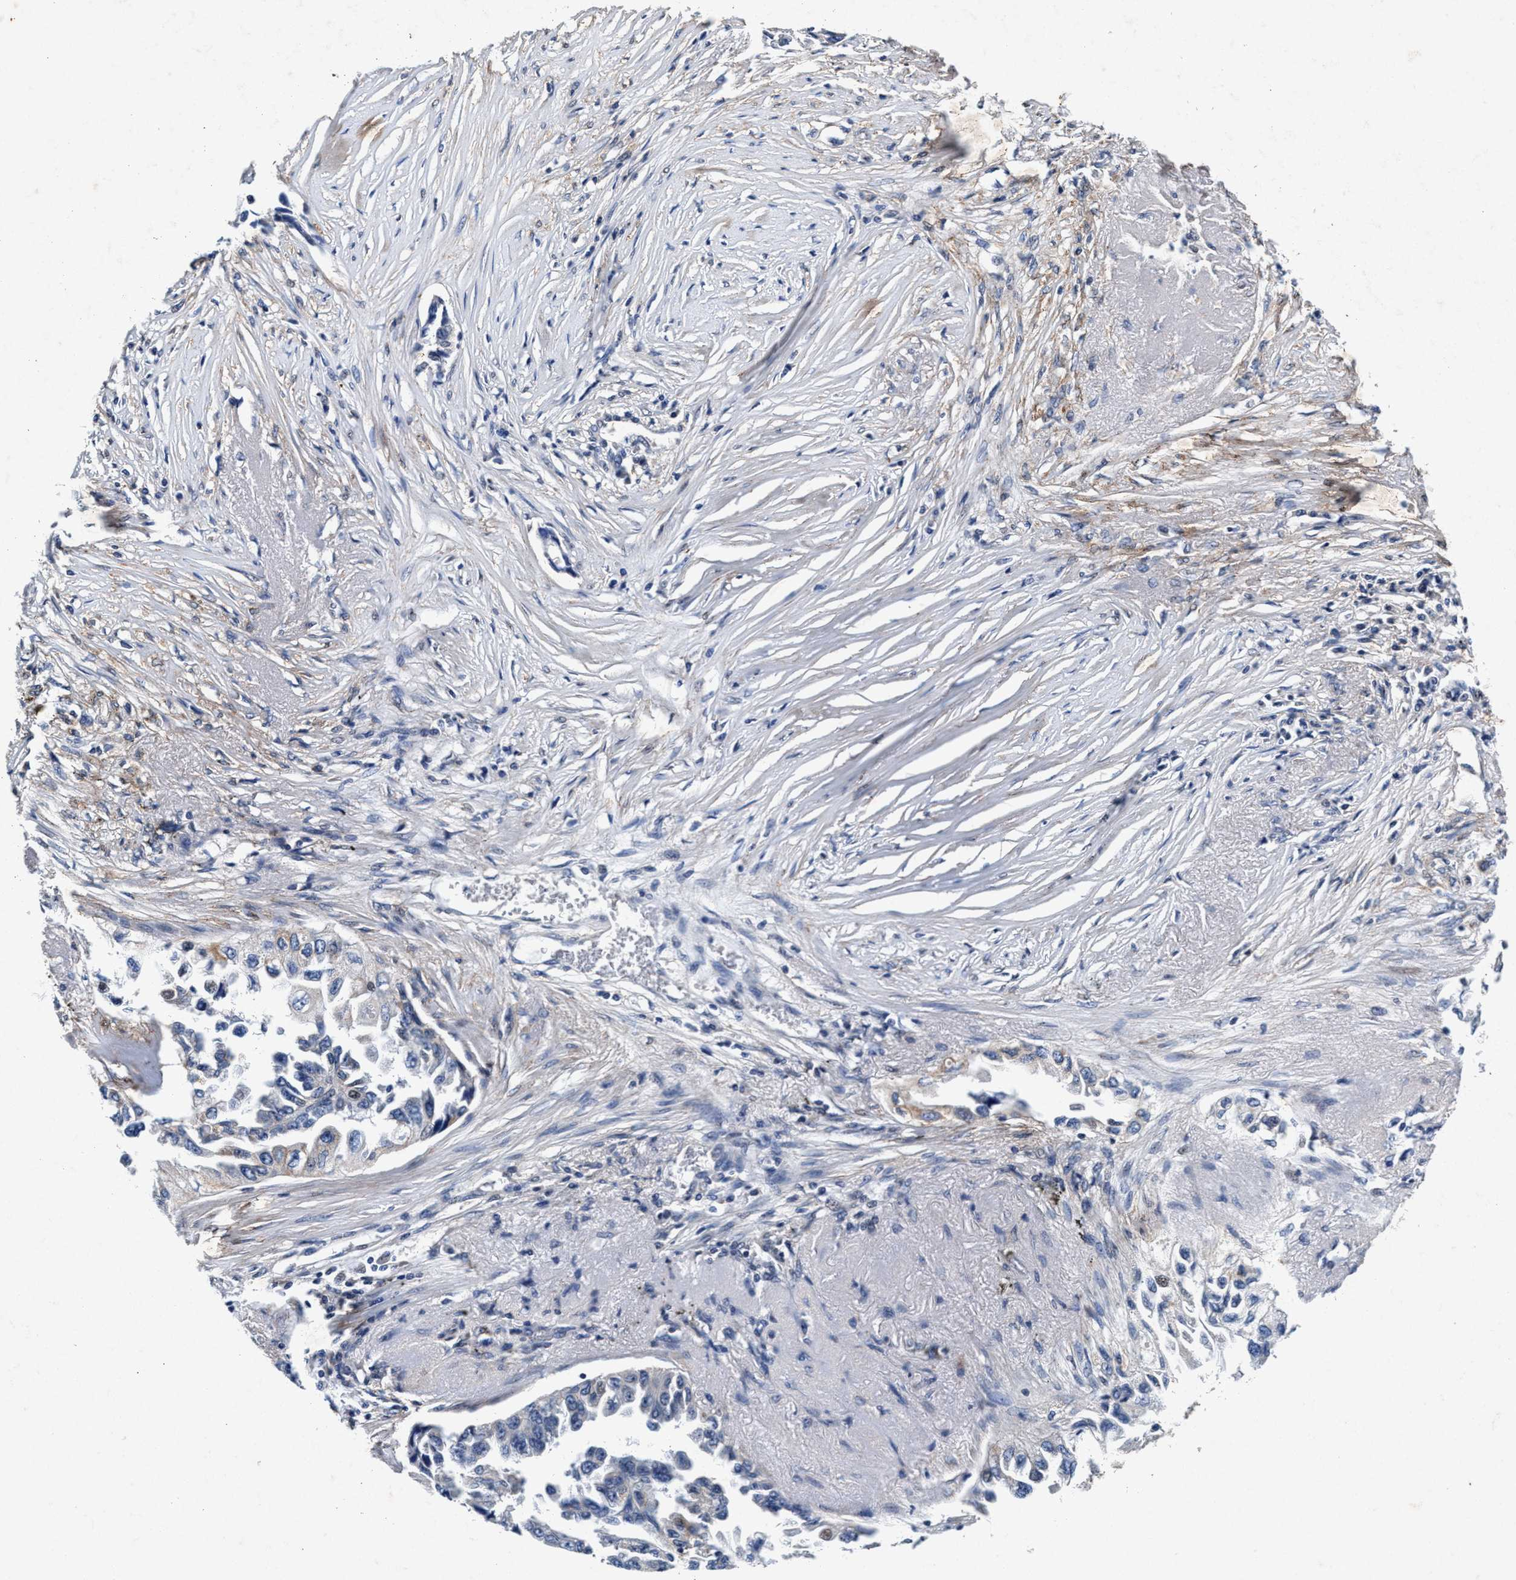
{"staining": {"intensity": "negative", "quantity": "none", "location": "none"}, "tissue": "lung cancer", "cell_type": "Tumor cells", "image_type": "cancer", "snomed": [{"axis": "morphology", "description": "Adenocarcinoma, NOS"}, {"axis": "topography", "description": "Lung"}], "caption": "High power microscopy micrograph of an IHC micrograph of adenocarcinoma (lung), revealing no significant staining in tumor cells.", "gene": "SLC8A1", "patient": {"sex": "female", "age": 51}}